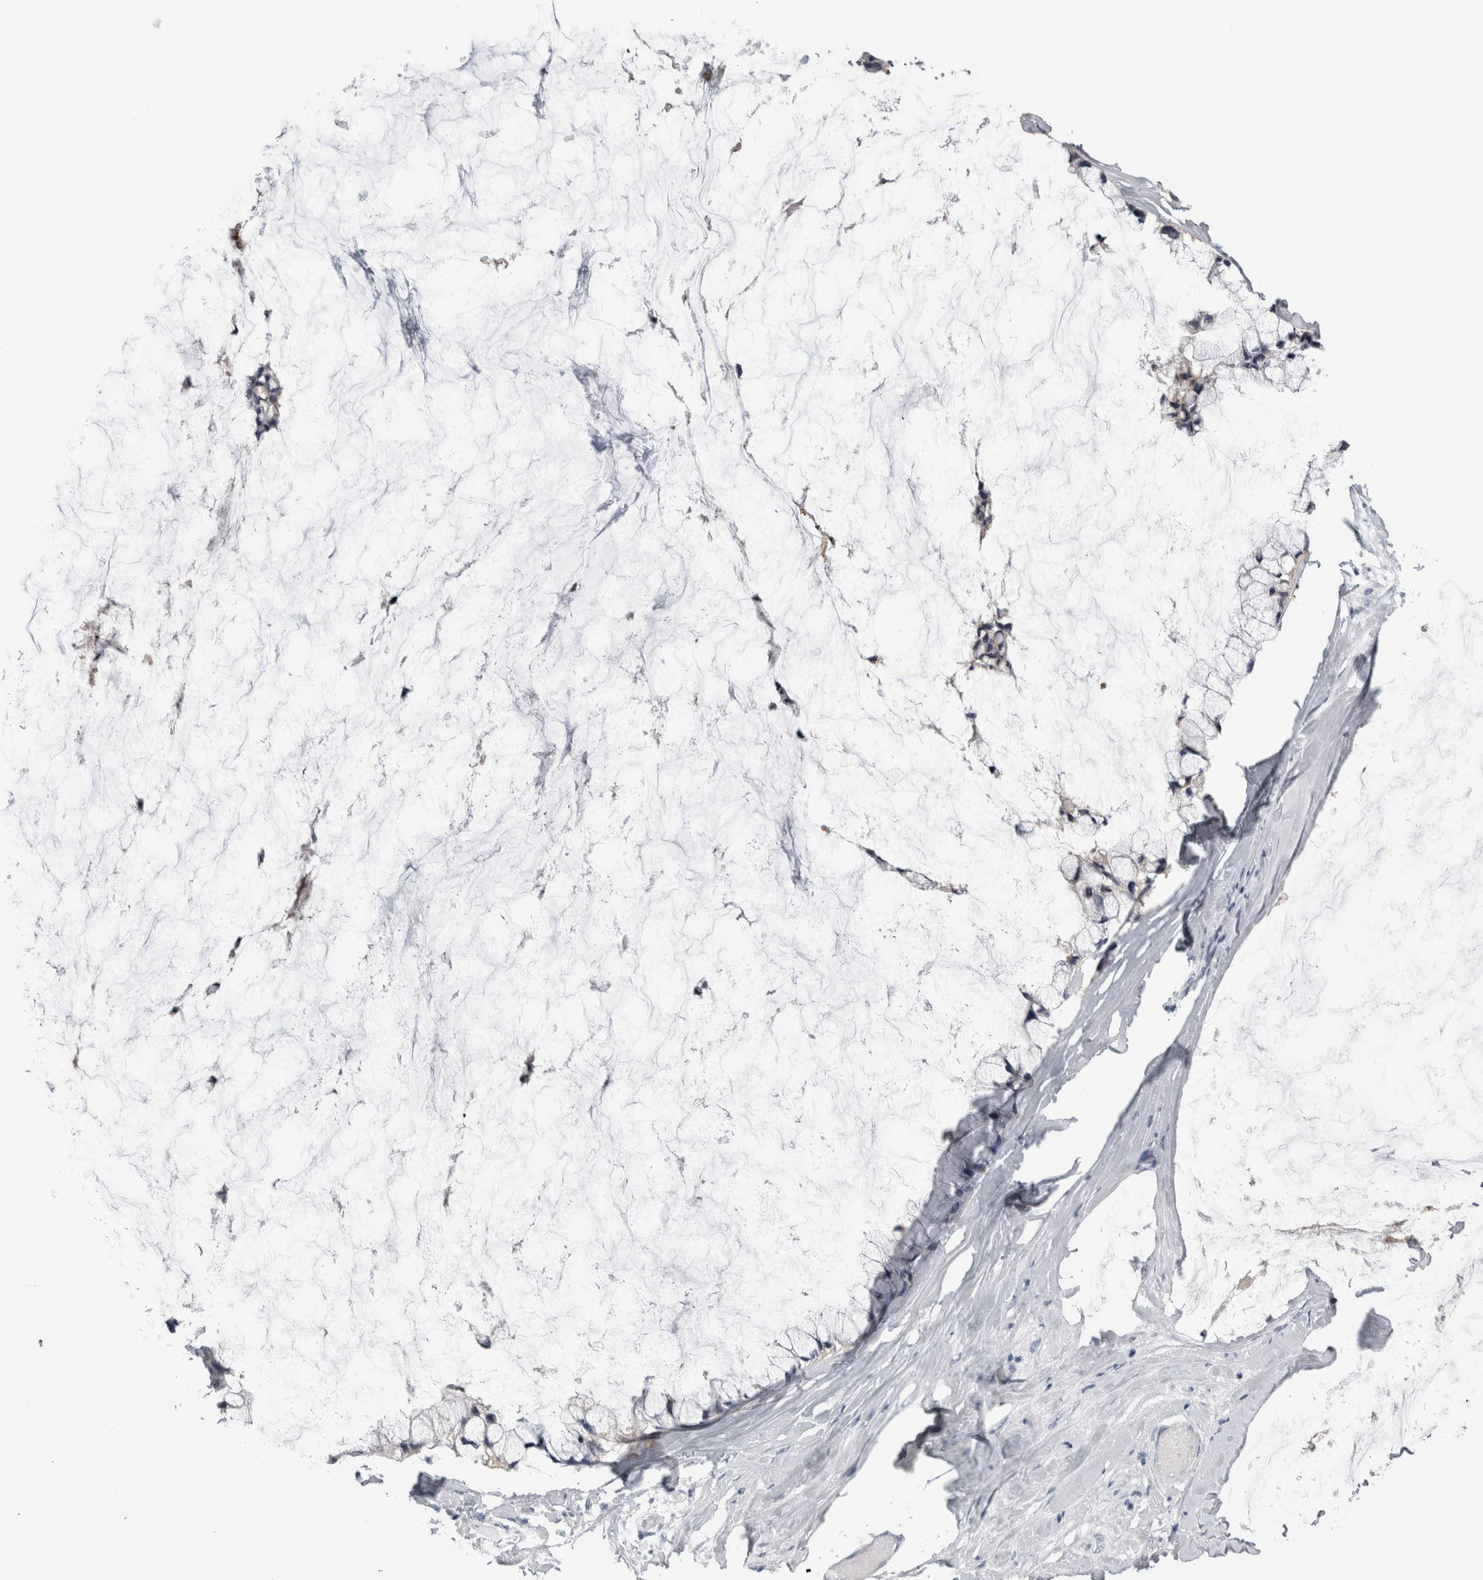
{"staining": {"intensity": "negative", "quantity": "none", "location": "none"}, "tissue": "ovarian cancer", "cell_type": "Tumor cells", "image_type": "cancer", "snomed": [{"axis": "morphology", "description": "Cystadenocarcinoma, mucinous, NOS"}, {"axis": "topography", "description": "Ovary"}], "caption": "A high-resolution micrograph shows IHC staining of ovarian mucinous cystadenocarcinoma, which exhibits no significant expression in tumor cells.", "gene": "ALDH8A1", "patient": {"sex": "female", "age": 39}}